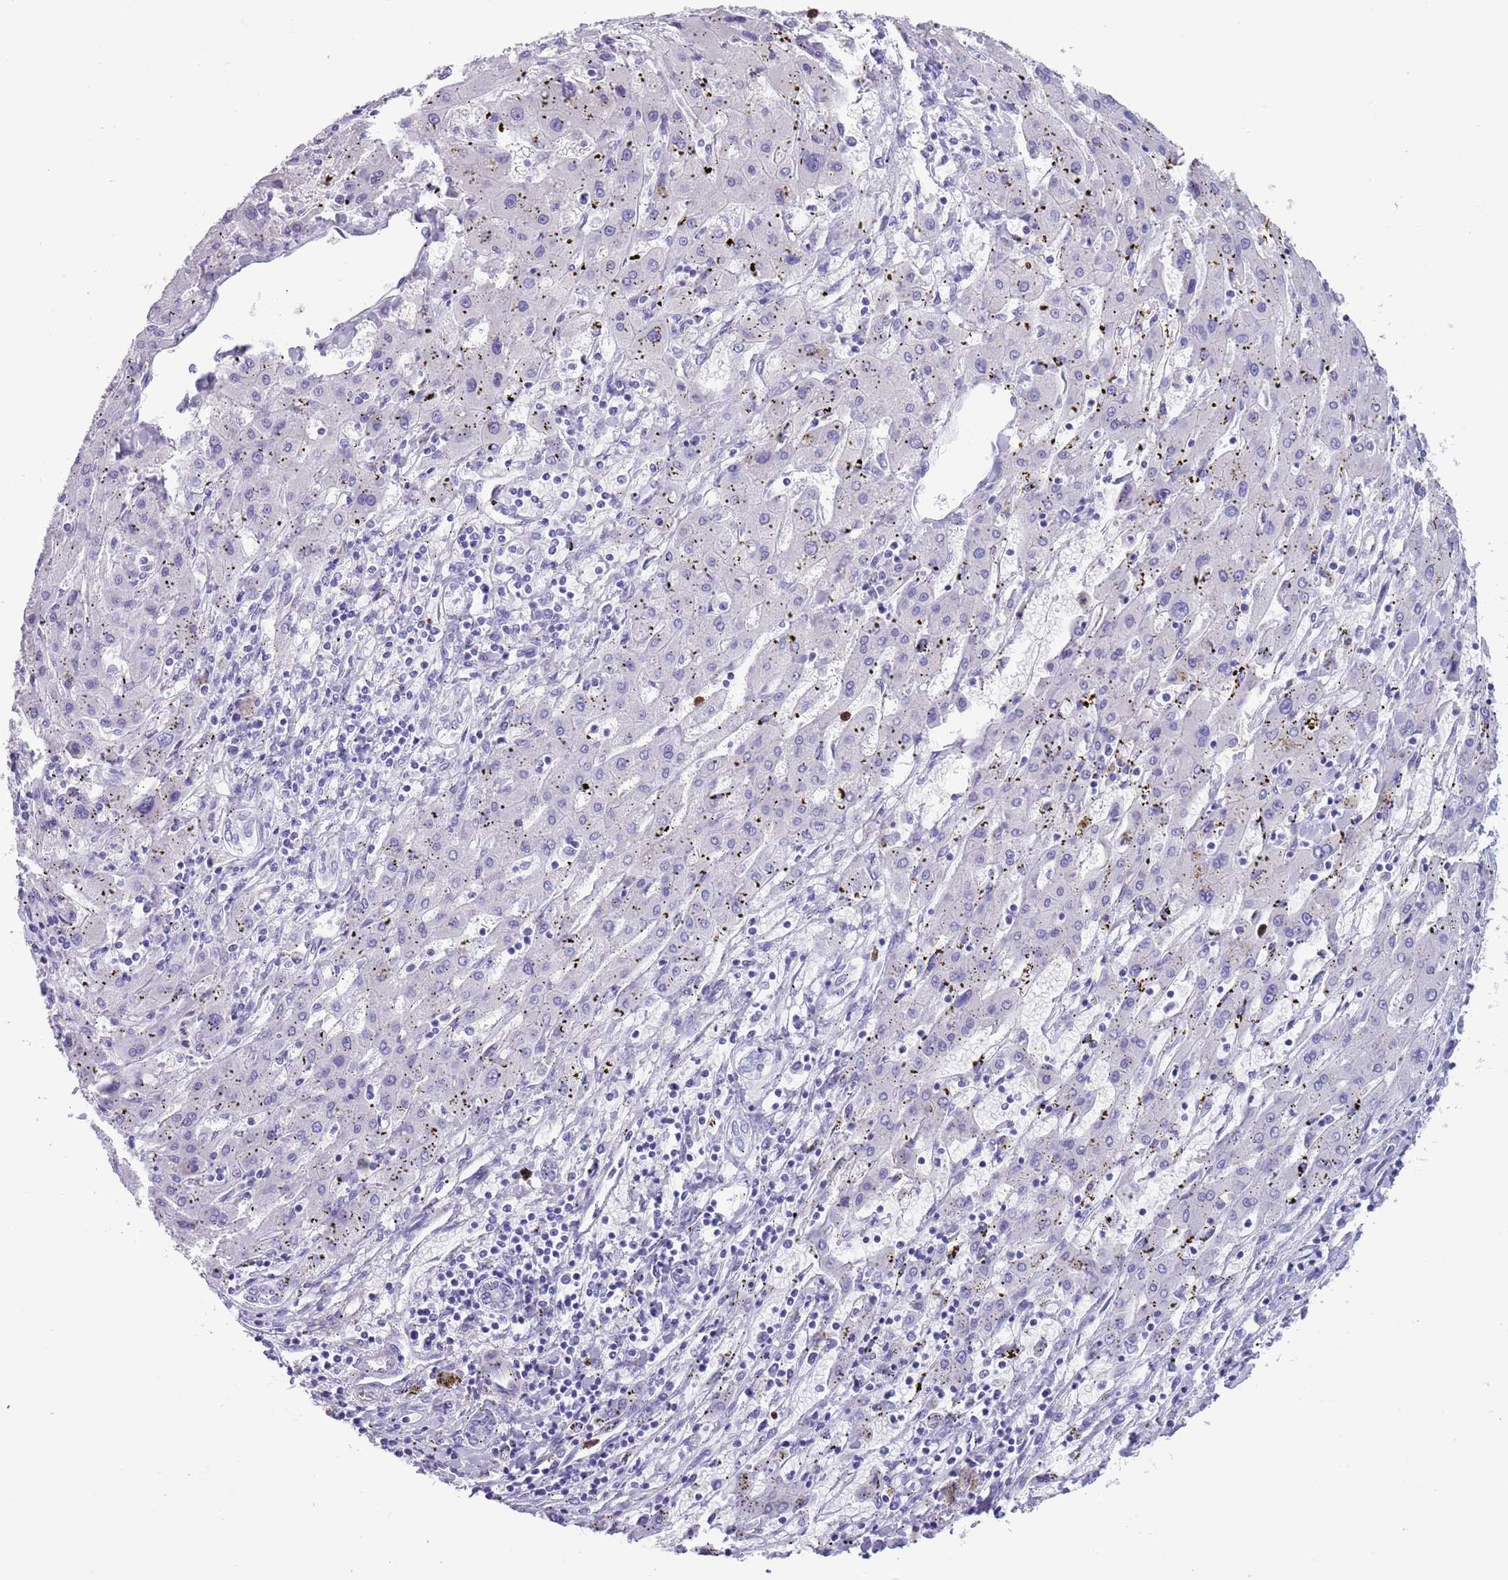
{"staining": {"intensity": "negative", "quantity": "none", "location": "none"}, "tissue": "liver cancer", "cell_type": "Tumor cells", "image_type": "cancer", "snomed": [{"axis": "morphology", "description": "Carcinoma, Hepatocellular, NOS"}, {"axis": "topography", "description": "Liver"}], "caption": "IHC micrograph of neoplastic tissue: human hepatocellular carcinoma (liver) stained with DAB (3,3'-diaminobenzidine) exhibits no significant protein expression in tumor cells. (DAB immunohistochemistry (IHC) visualized using brightfield microscopy, high magnification).", "gene": "TSGA13", "patient": {"sex": "male", "age": 72}}